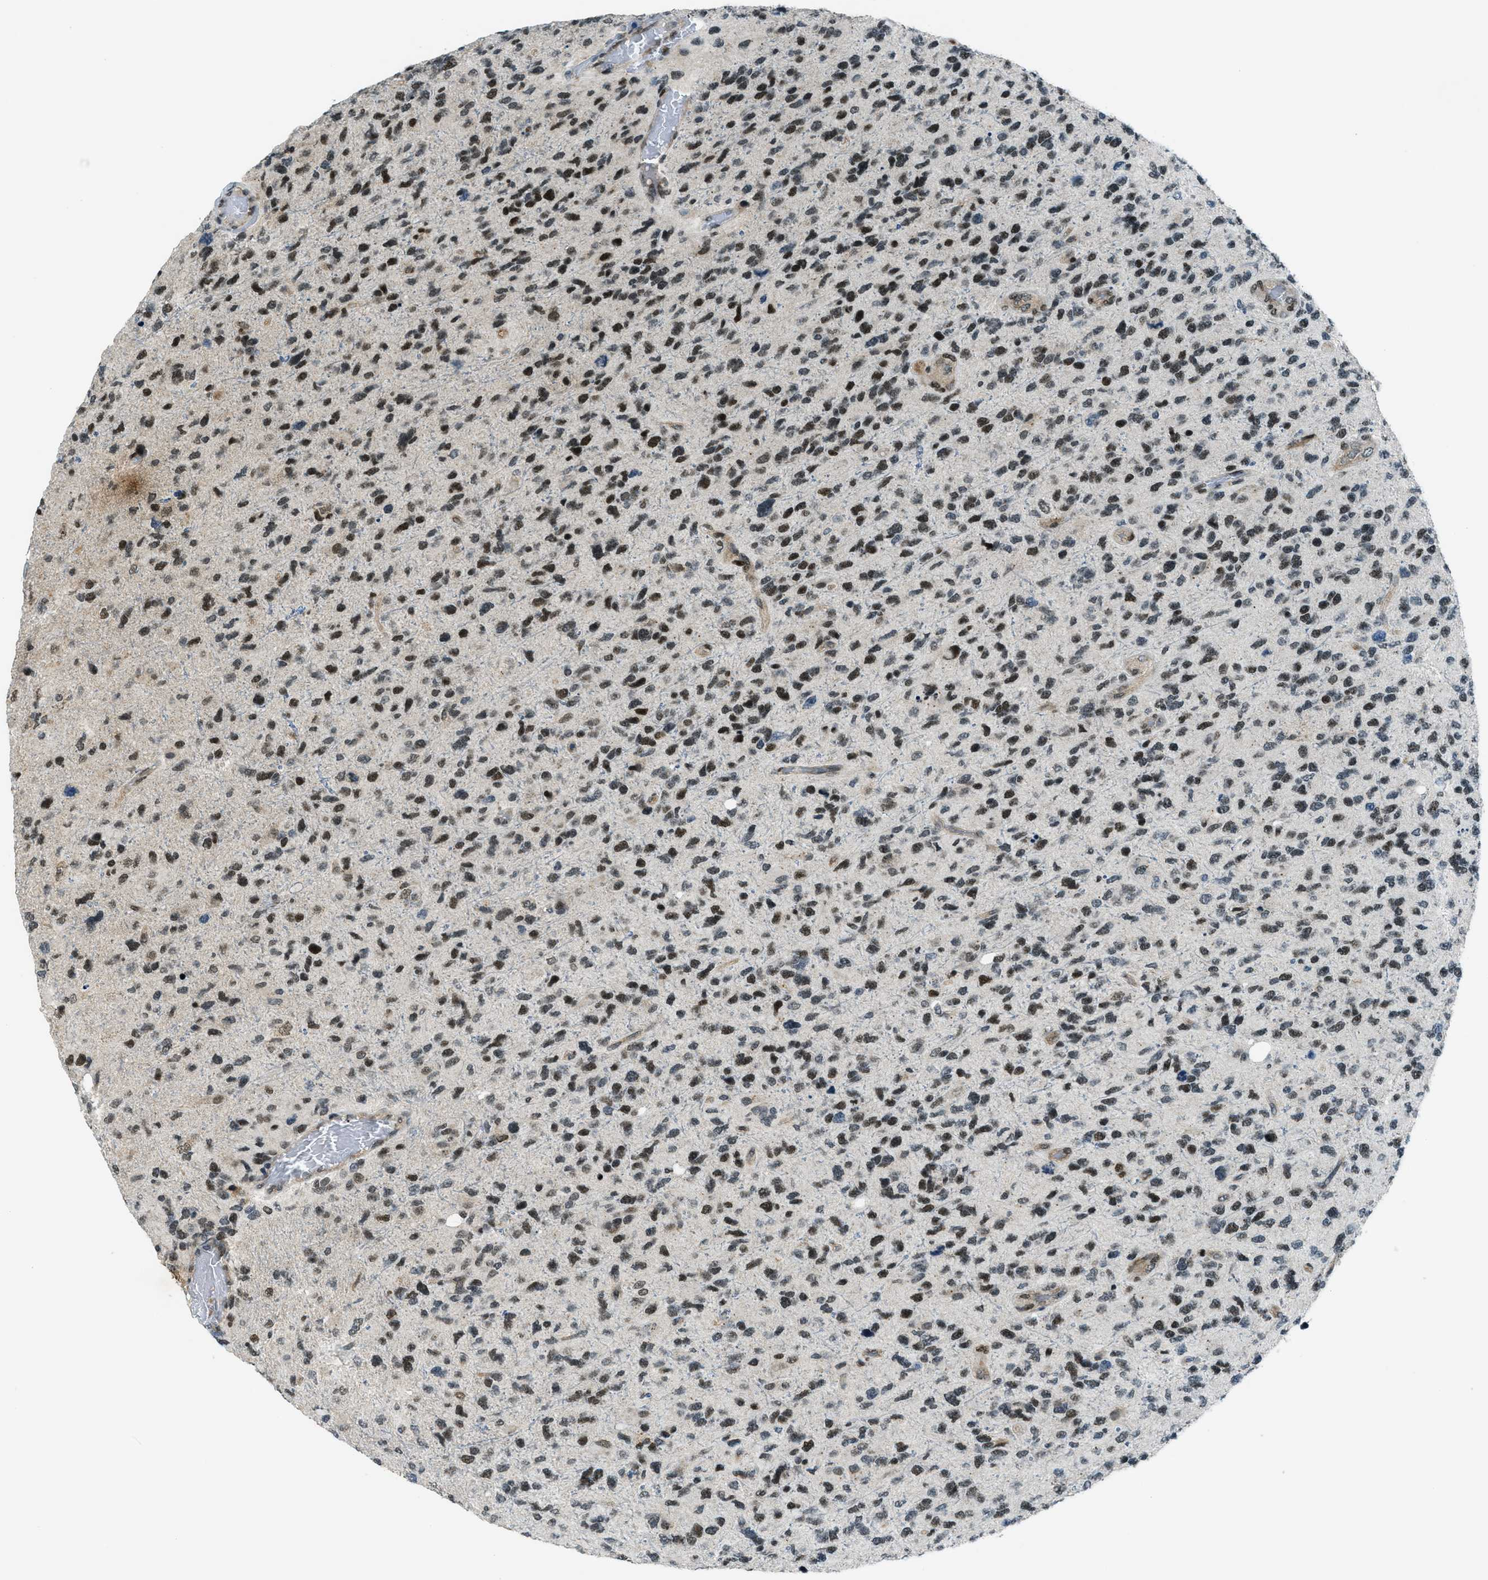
{"staining": {"intensity": "moderate", "quantity": ">75%", "location": "nuclear"}, "tissue": "glioma", "cell_type": "Tumor cells", "image_type": "cancer", "snomed": [{"axis": "morphology", "description": "Glioma, malignant, High grade"}, {"axis": "topography", "description": "Brain"}], "caption": "An image showing moderate nuclear expression in about >75% of tumor cells in glioma, as visualized by brown immunohistochemical staining.", "gene": "KLF6", "patient": {"sex": "female", "age": 58}}